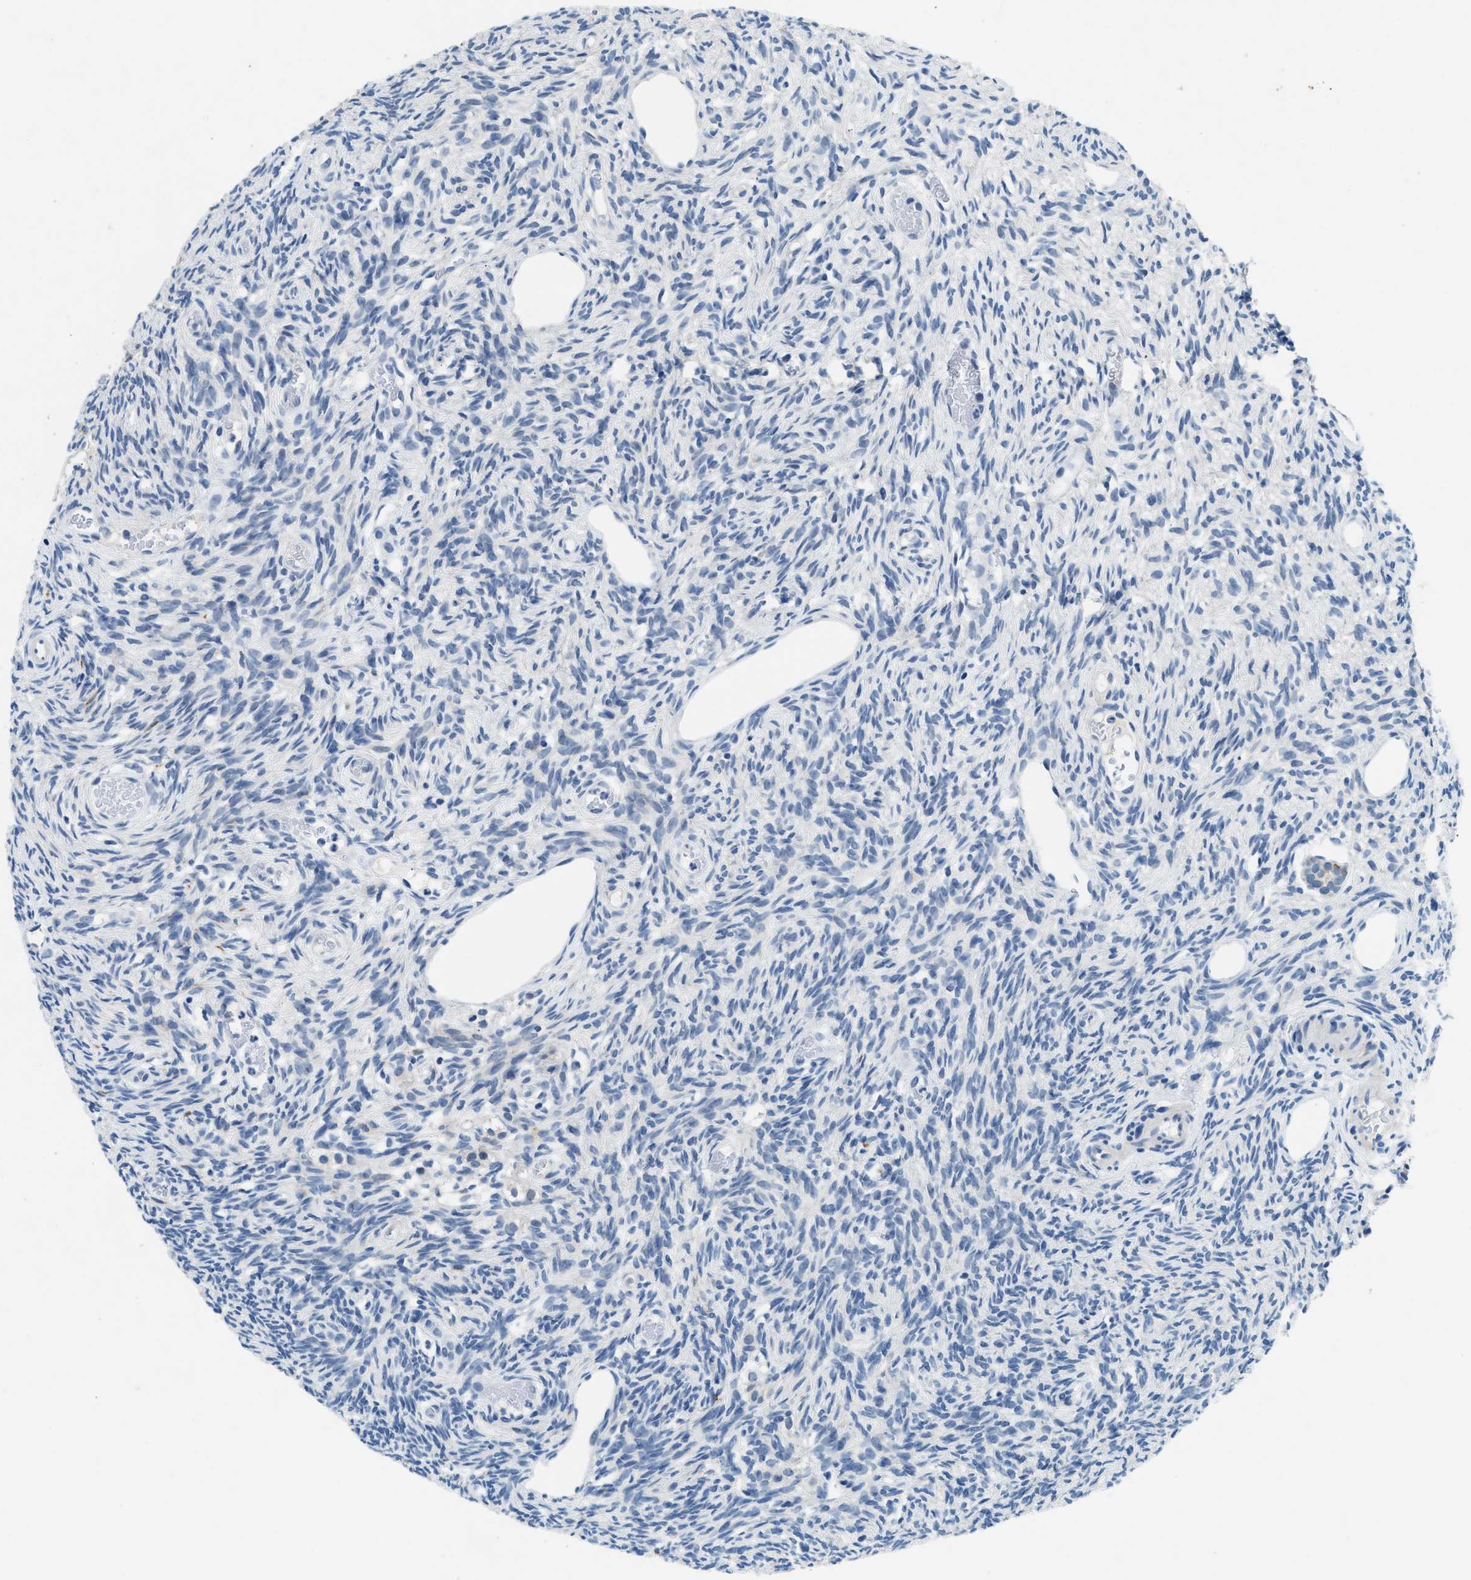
{"staining": {"intensity": "negative", "quantity": "none", "location": "none"}, "tissue": "ovary", "cell_type": "Follicle cells", "image_type": "normal", "snomed": [{"axis": "morphology", "description": "Normal tissue, NOS"}, {"axis": "topography", "description": "Ovary"}], "caption": "IHC of benign human ovary exhibits no expression in follicle cells. (DAB (3,3'-diaminobenzidine) immunohistochemistry, high magnification).", "gene": "CFAP20", "patient": {"sex": "female", "age": 33}}